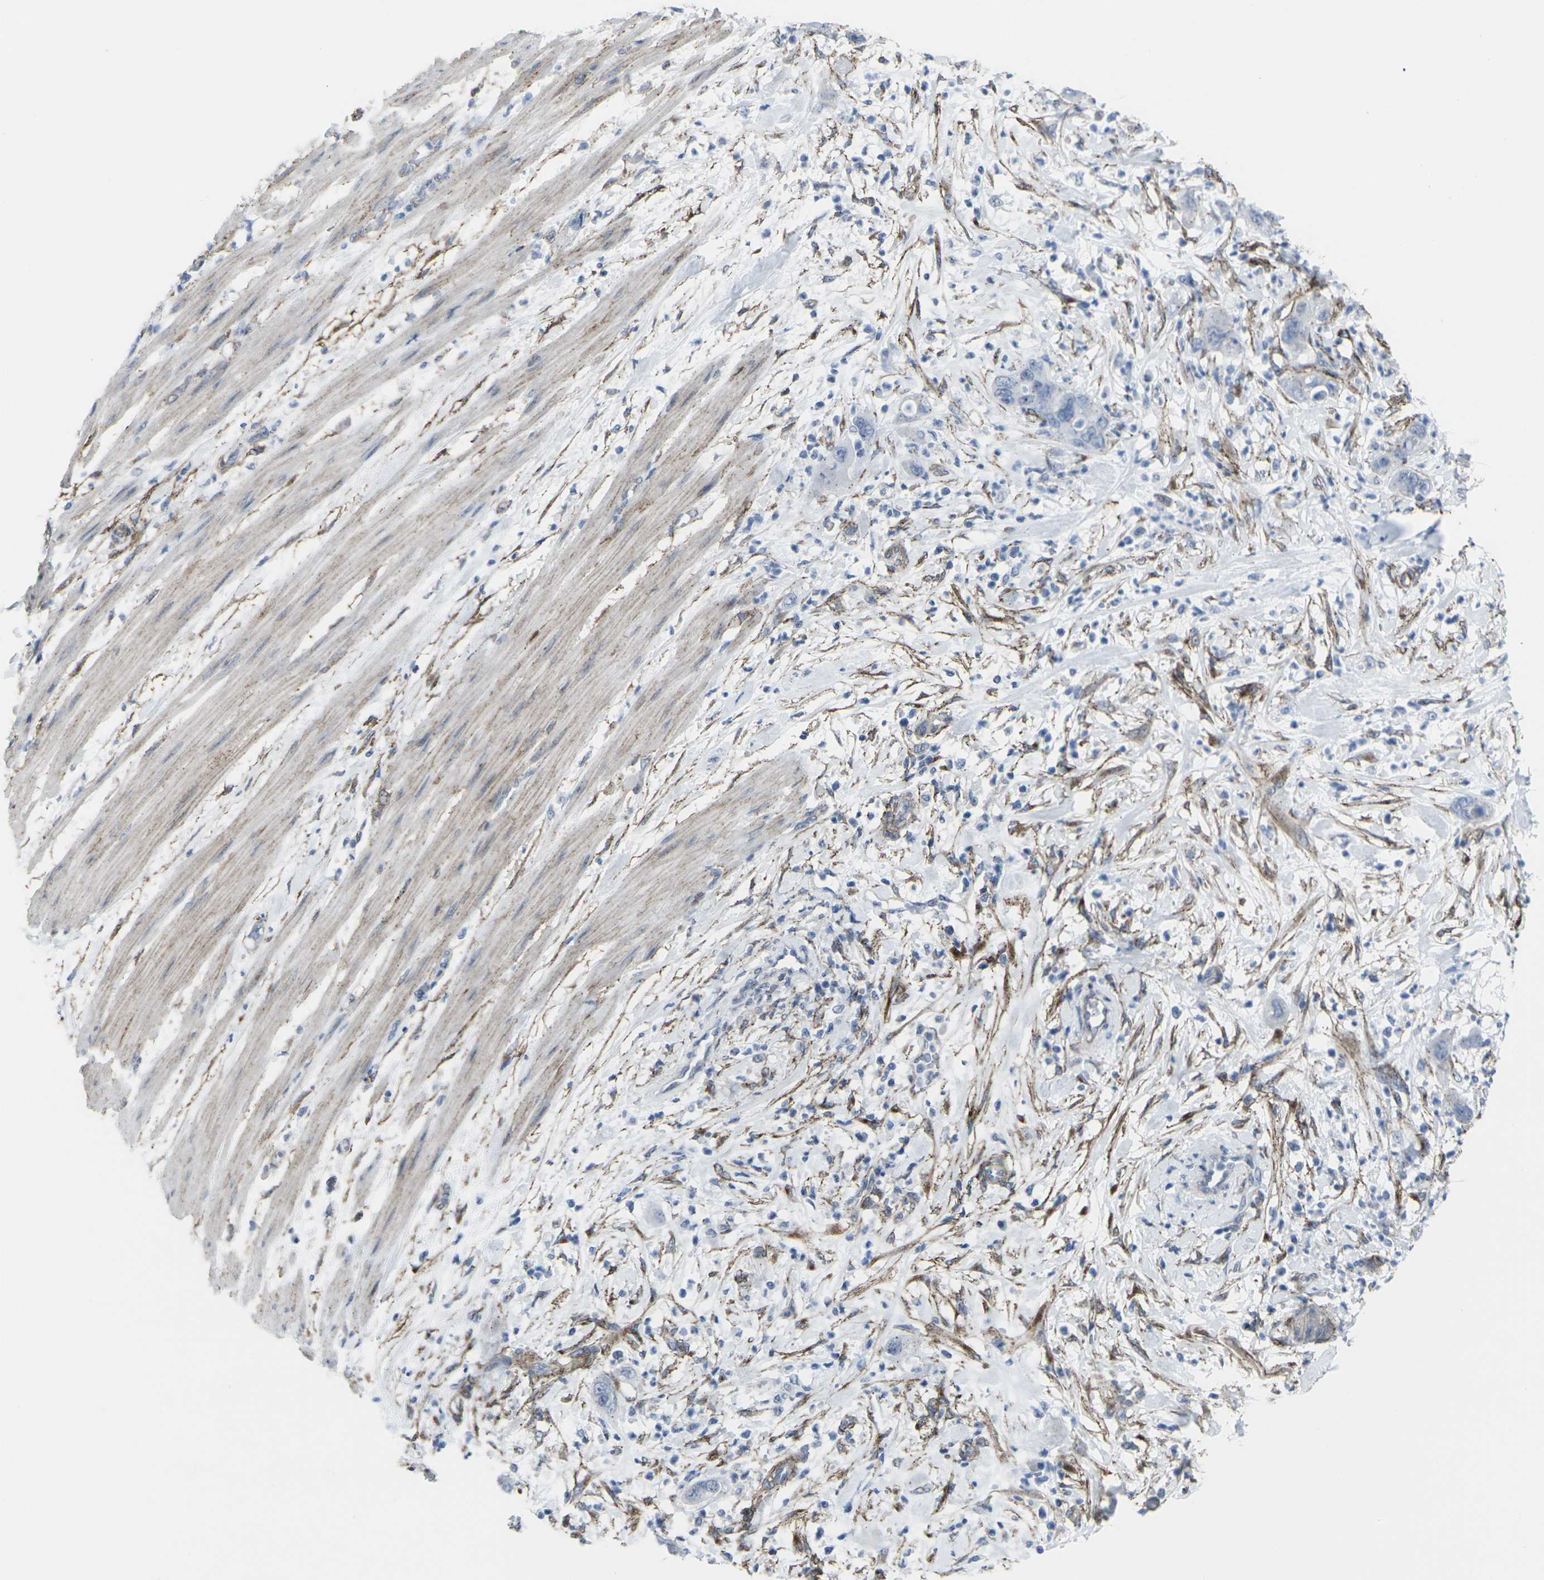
{"staining": {"intensity": "negative", "quantity": "none", "location": "none"}, "tissue": "pancreatic cancer", "cell_type": "Tumor cells", "image_type": "cancer", "snomed": [{"axis": "morphology", "description": "Adenocarcinoma, NOS"}, {"axis": "topography", "description": "Pancreas"}], "caption": "Immunohistochemistry (IHC) photomicrograph of neoplastic tissue: pancreatic cancer (adenocarcinoma) stained with DAB (3,3'-diaminobenzidine) reveals no significant protein staining in tumor cells.", "gene": "CDH11", "patient": {"sex": "female", "age": 71}}